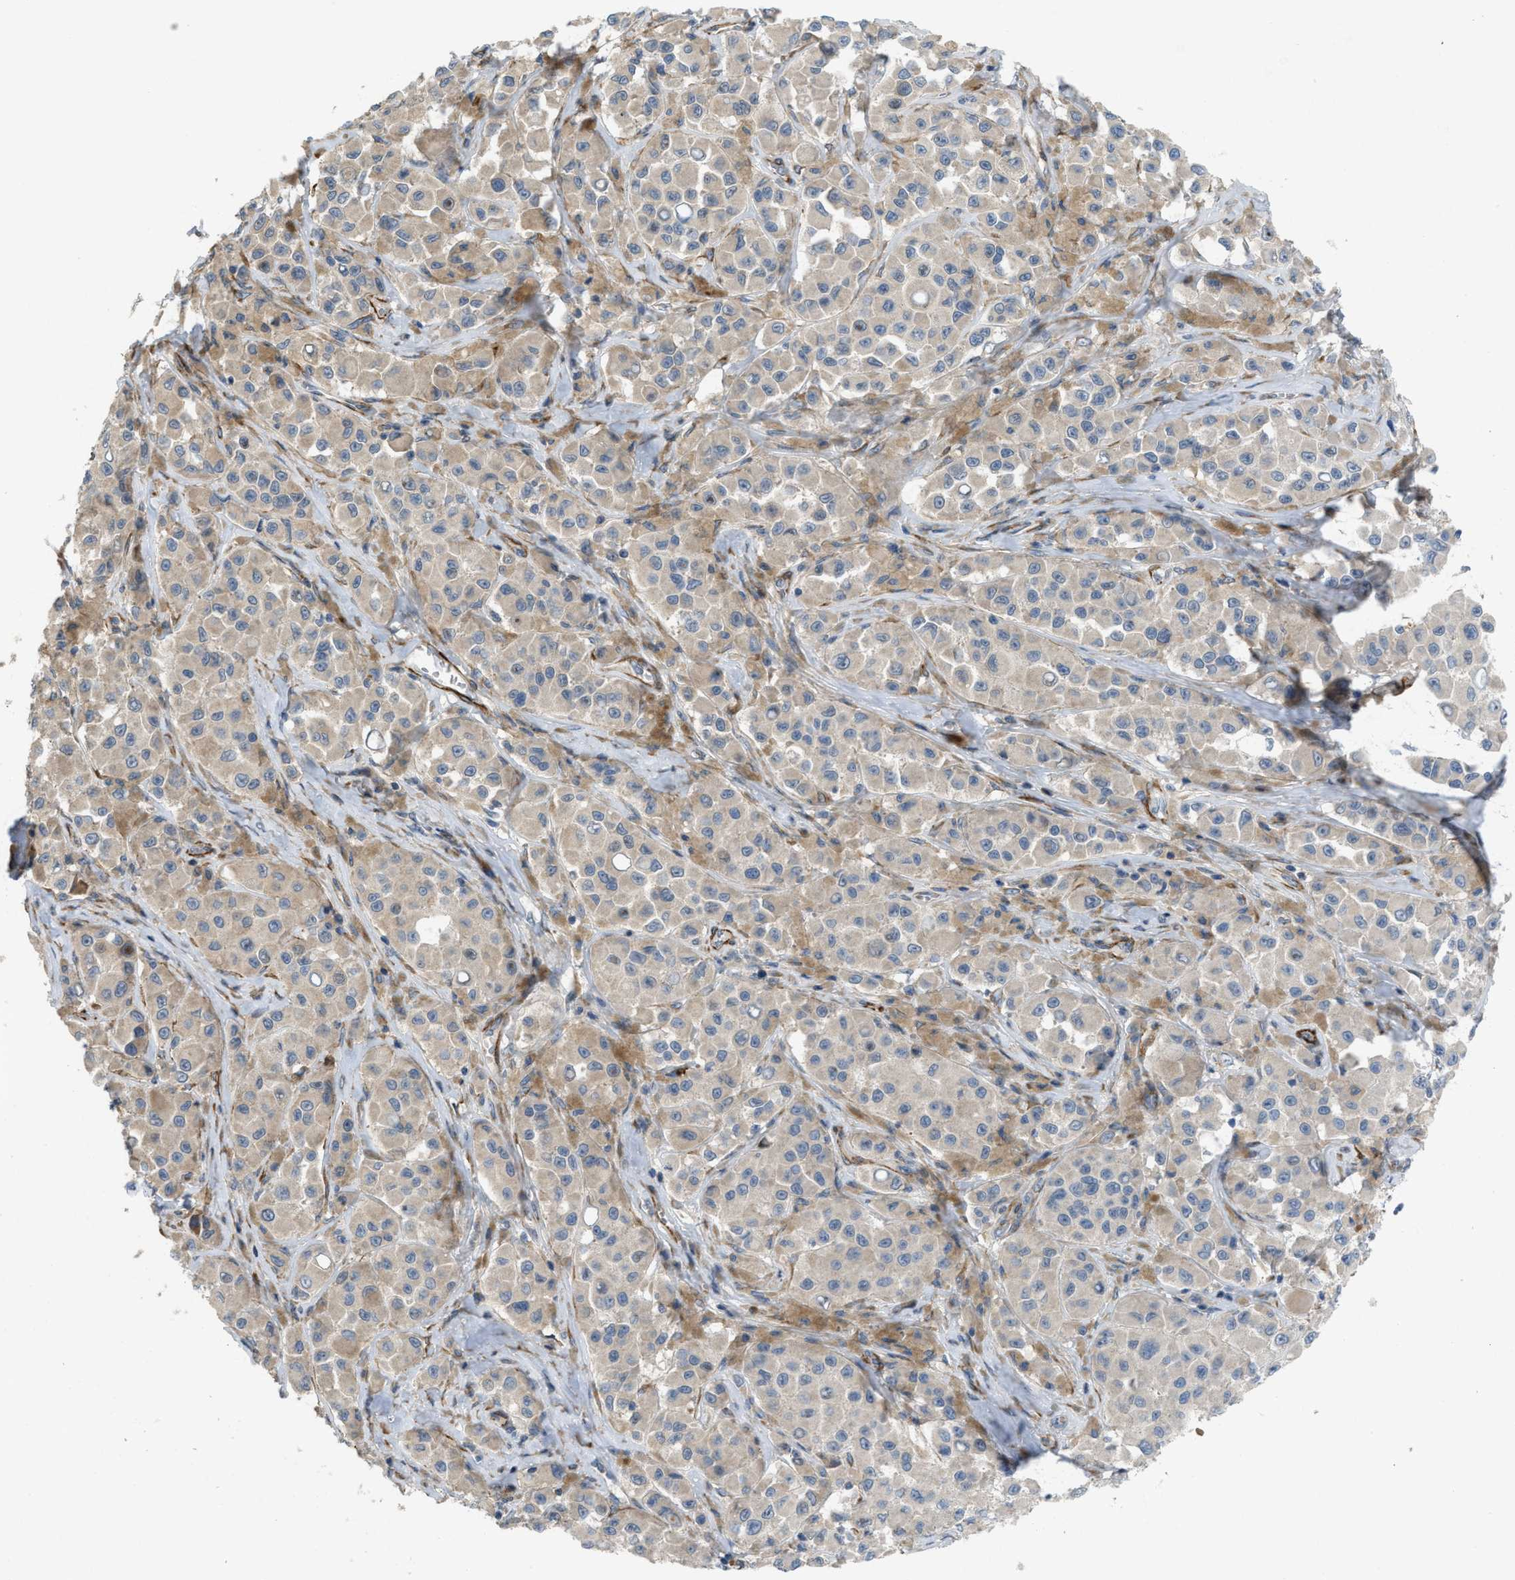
{"staining": {"intensity": "moderate", "quantity": "<25%", "location": "cytoplasmic/membranous"}, "tissue": "melanoma", "cell_type": "Tumor cells", "image_type": "cancer", "snomed": [{"axis": "morphology", "description": "Malignant melanoma, NOS"}, {"axis": "topography", "description": "Skin"}], "caption": "Moderate cytoplasmic/membranous positivity for a protein is identified in approximately <25% of tumor cells of melanoma using IHC.", "gene": "BMPR1A", "patient": {"sex": "male", "age": 84}}